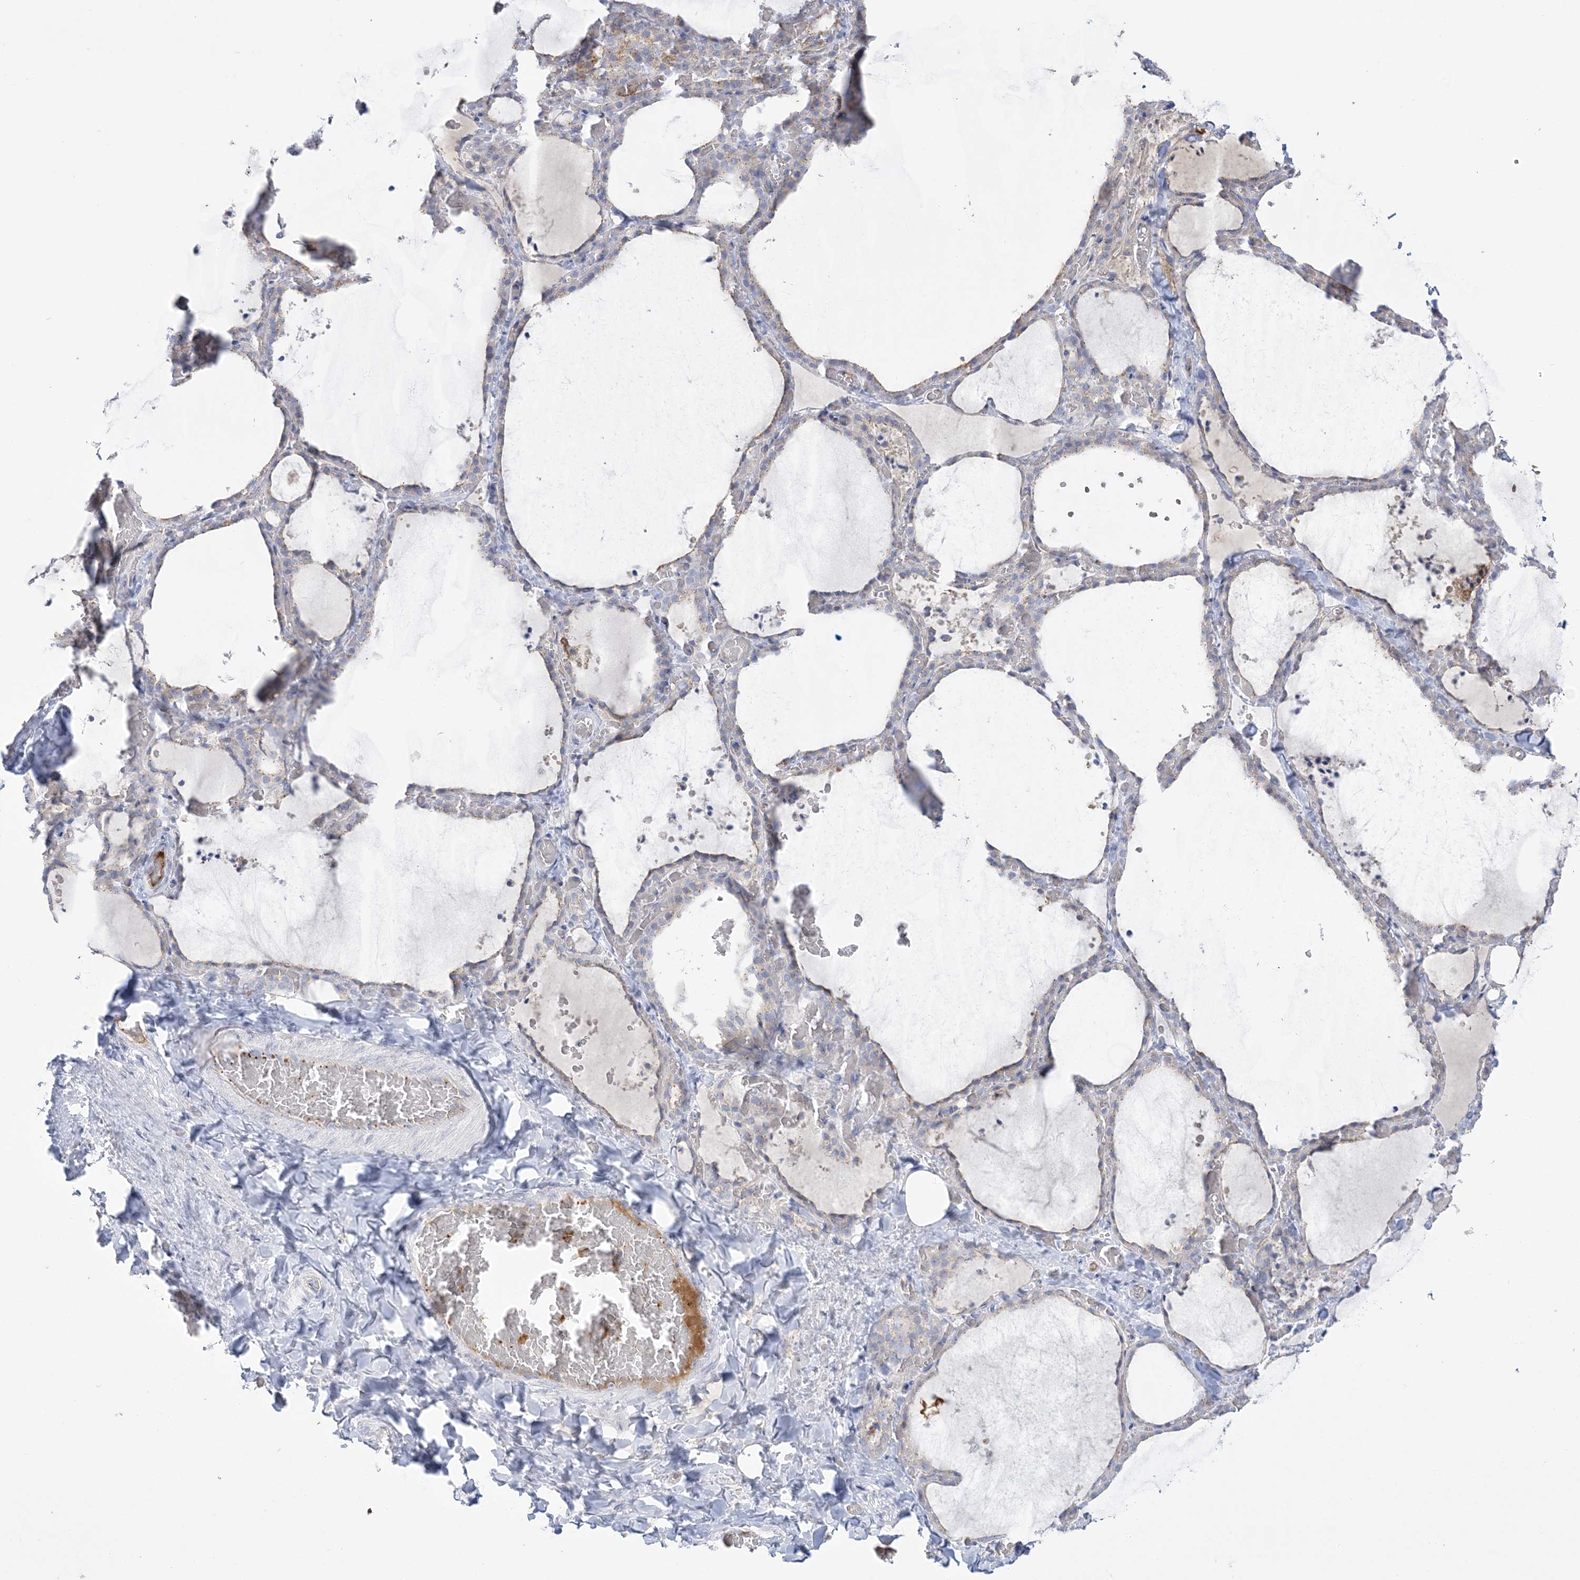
{"staining": {"intensity": "negative", "quantity": "none", "location": "none"}, "tissue": "thyroid gland", "cell_type": "Glandular cells", "image_type": "normal", "snomed": [{"axis": "morphology", "description": "Normal tissue, NOS"}, {"axis": "topography", "description": "Thyroid gland"}], "caption": "Immunohistochemistry histopathology image of benign human thyroid gland stained for a protein (brown), which shows no positivity in glandular cells. (DAB immunohistochemistry (IHC), high magnification).", "gene": "SEMA3D", "patient": {"sex": "female", "age": 22}}